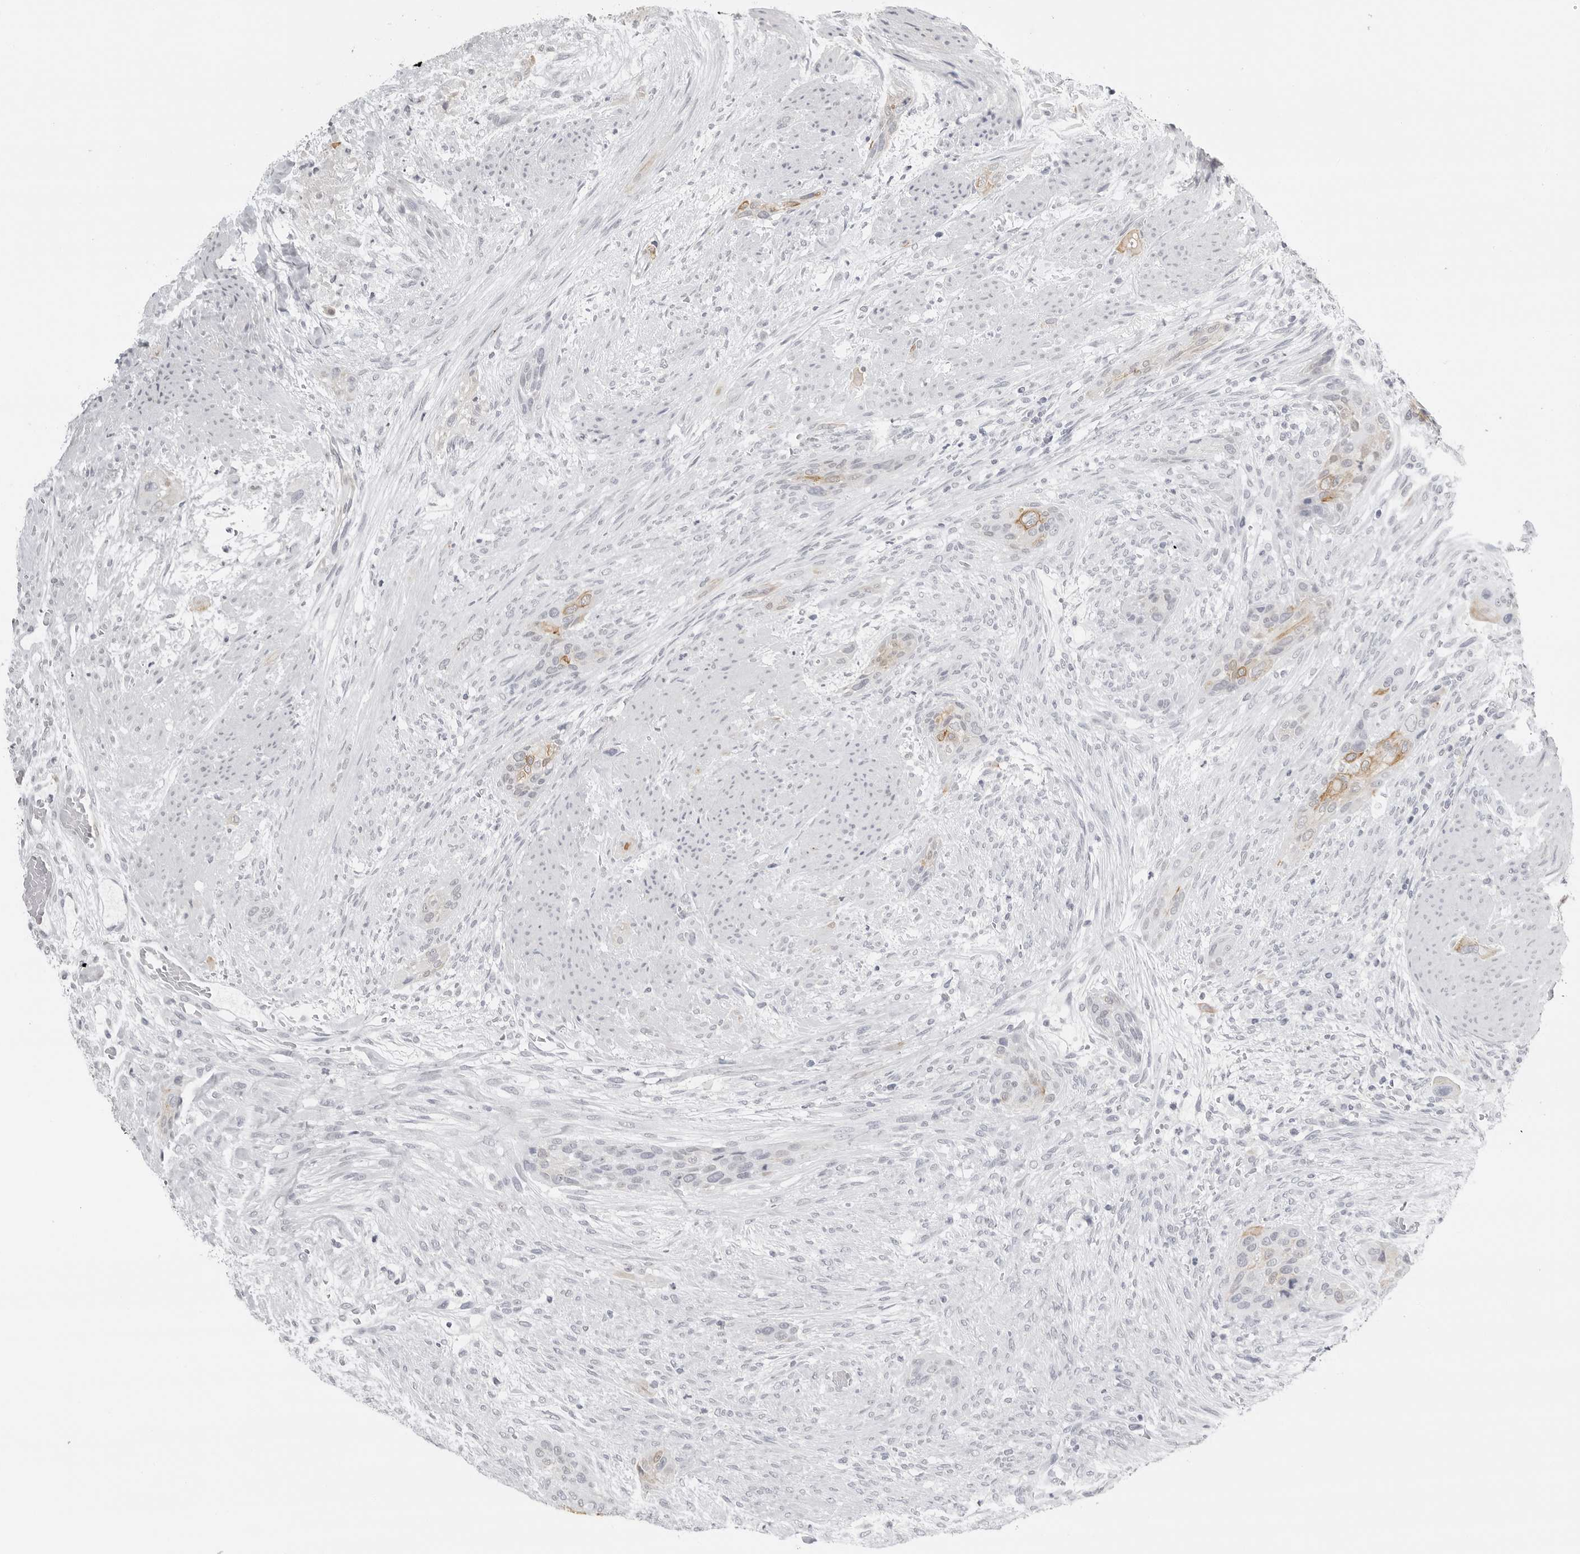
{"staining": {"intensity": "weak", "quantity": "<25%", "location": "cytoplasmic/membranous"}, "tissue": "urothelial cancer", "cell_type": "Tumor cells", "image_type": "cancer", "snomed": [{"axis": "morphology", "description": "Urothelial carcinoma, High grade"}, {"axis": "topography", "description": "Urinary bladder"}], "caption": "High magnification brightfield microscopy of urothelial carcinoma (high-grade) stained with DAB (brown) and counterstained with hematoxylin (blue): tumor cells show no significant staining. (Stains: DAB (3,3'-diaminobenzidine) immunohistochemistry with hematoxylin counter stain, Microscopy: brightfield microscopy at high magnification).", "gene": "SERPINF2", "patient": {"sex": "male", "age": 35}}